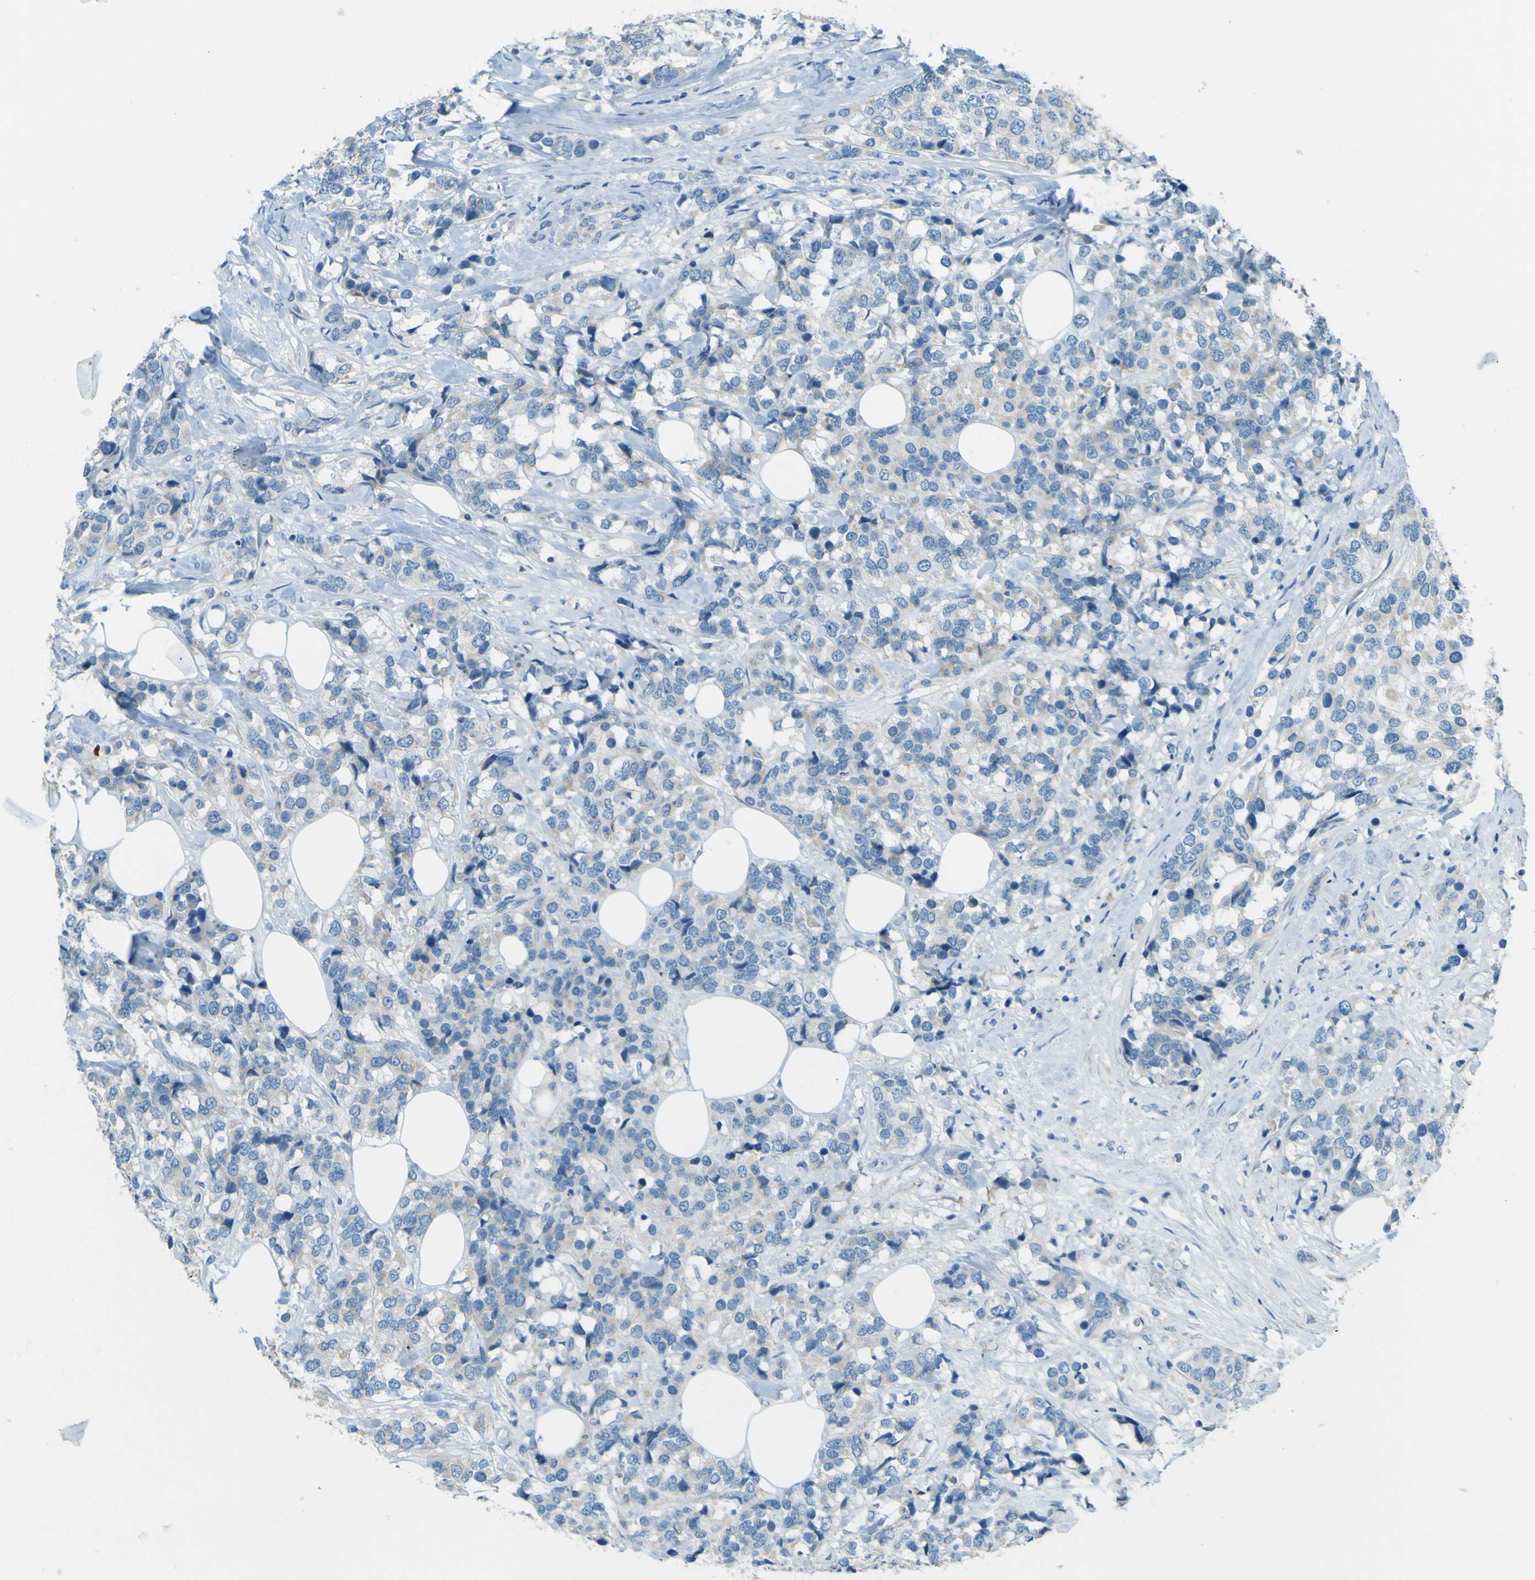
{"staining": {"intensity": "negative", "quantity": "none", "location": "none"}, "tissue": "breast cancer", "cell_type": "Tumor cells", "image_type": "cancer", "snomed": [{"axis": "morphology", "description": "Duct carcinoma"}, {"axis": "topography", "description": "Breast"}], "caption": "Protein analysis of breast cancer (invasive ductal carcinoma) shows no significant staining in tumor cells.", "gene": "FKTN", "patient": {"sex": "female", "age": 68}}